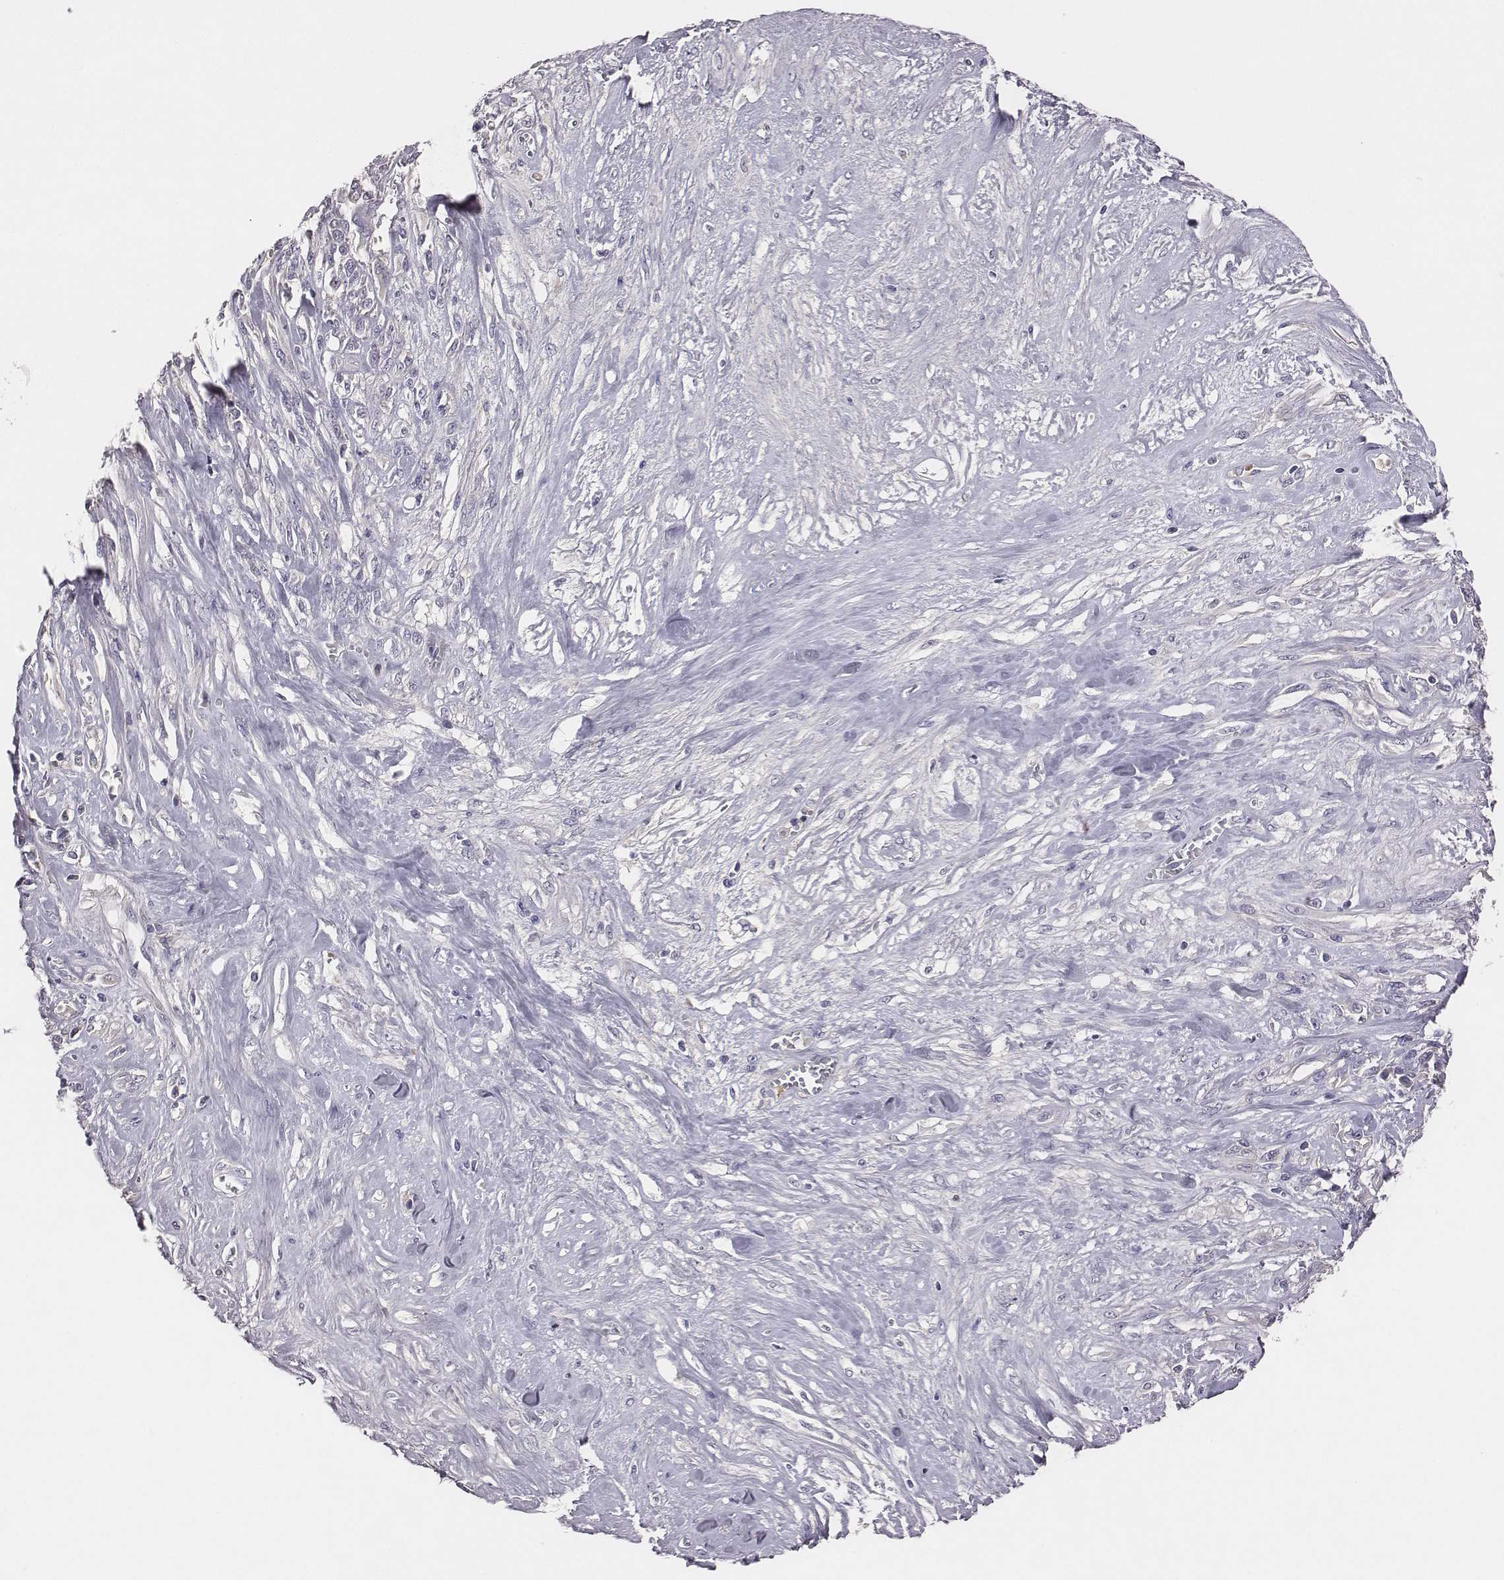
{"staining": {"intensity": "negative", "quantity": "none", "location": "none"}, "tissue": "melanoma", "cell_type": "Tumor cells", "image_type": "cancer", "snomed": [{"axis": "morphology", "description": "Malignant melanoma, NOS"}, {"axis": "topography", "description": "Skin"}], "caption": "The micrograph demonstrates no staining of tumor cells in melanoma.", "gene": "EN1", "patient": {"sex": "female", "age": 91}}